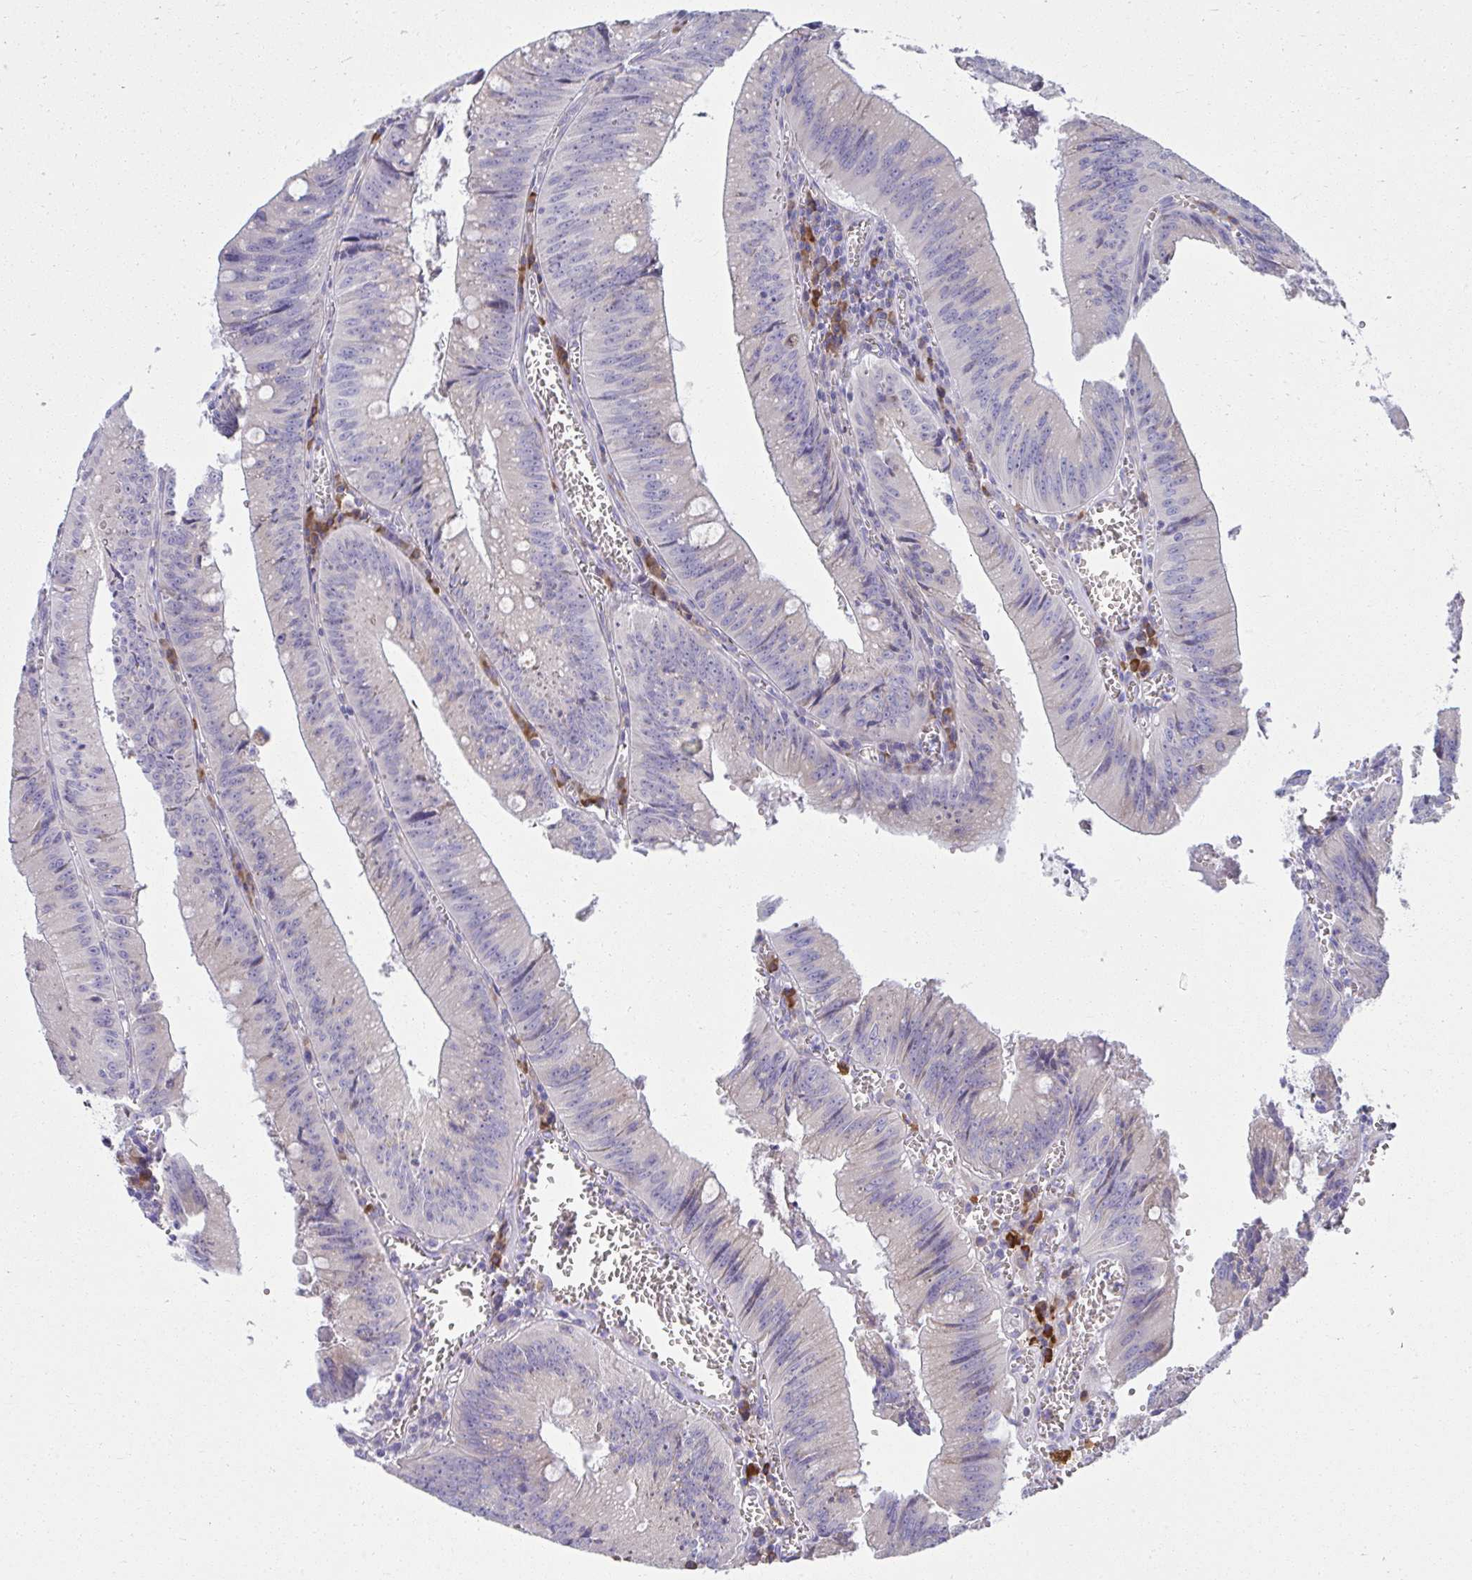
{"staining": {"intensity": "negative", "quantity": "none", "location": "none"}, "tissue": "colorectal cancer", "cell_type": "Tumor cells", "image_type": "cancer", "snomed": [{"axis": "morphology", "description": "Adenocarcinoma, NOS"}, {"axis": "topography", "description": "Rectum"}], "caption": "A high-resolution image shows IHC staining of colorectal cancer (adenocarcinoma), which exhibits no significant staining in tumor cells. Brightfield microscopy of IHC stained with DAB (3,3'-diaminobenzidine) (brown) and hematoxylin (blue), captured at high magnification.", "gene": "FASLG", "patient": {"sex": "female", "age": 81}}